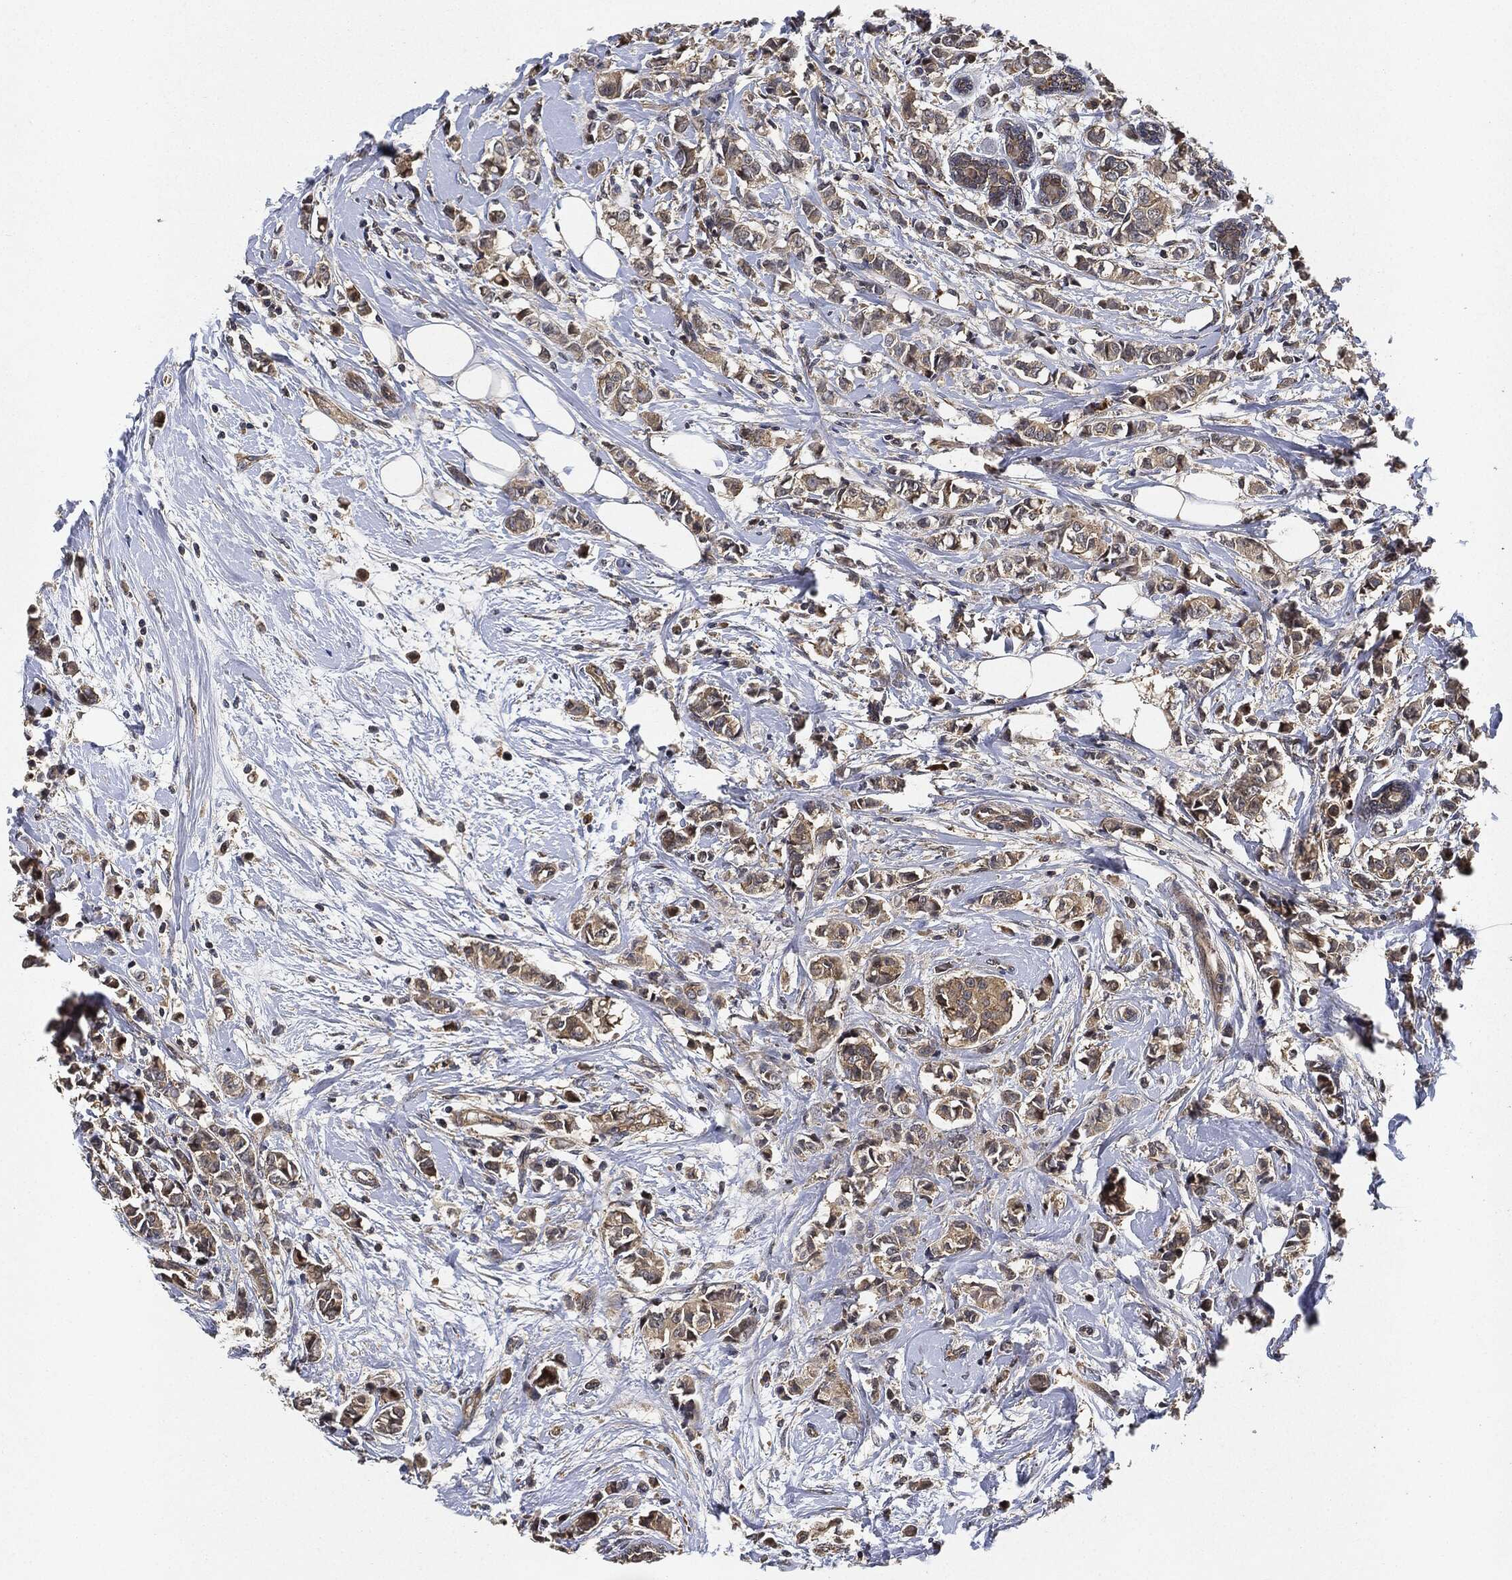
{"staining": {"intensity": "negative", "quantity": "none", "location": "none"}, "tissue": "breast cancer", "cell_type": "Tumor cells", "image_type": "cancer", "snomed": [{"axis": "morphology", "description": "Normal tissue, NOS"}, {"axis": "morphology", "description": "Duct carcinoma"}, {"axis": "topography", "description": "Breast"}], "caption": "Breast invasive ductal carcinoma was stained to show a protein in brown. There is no significant expression in tumor cells.", "gene": "MLST8", "patient": {"sex": "female", "age": 44}}